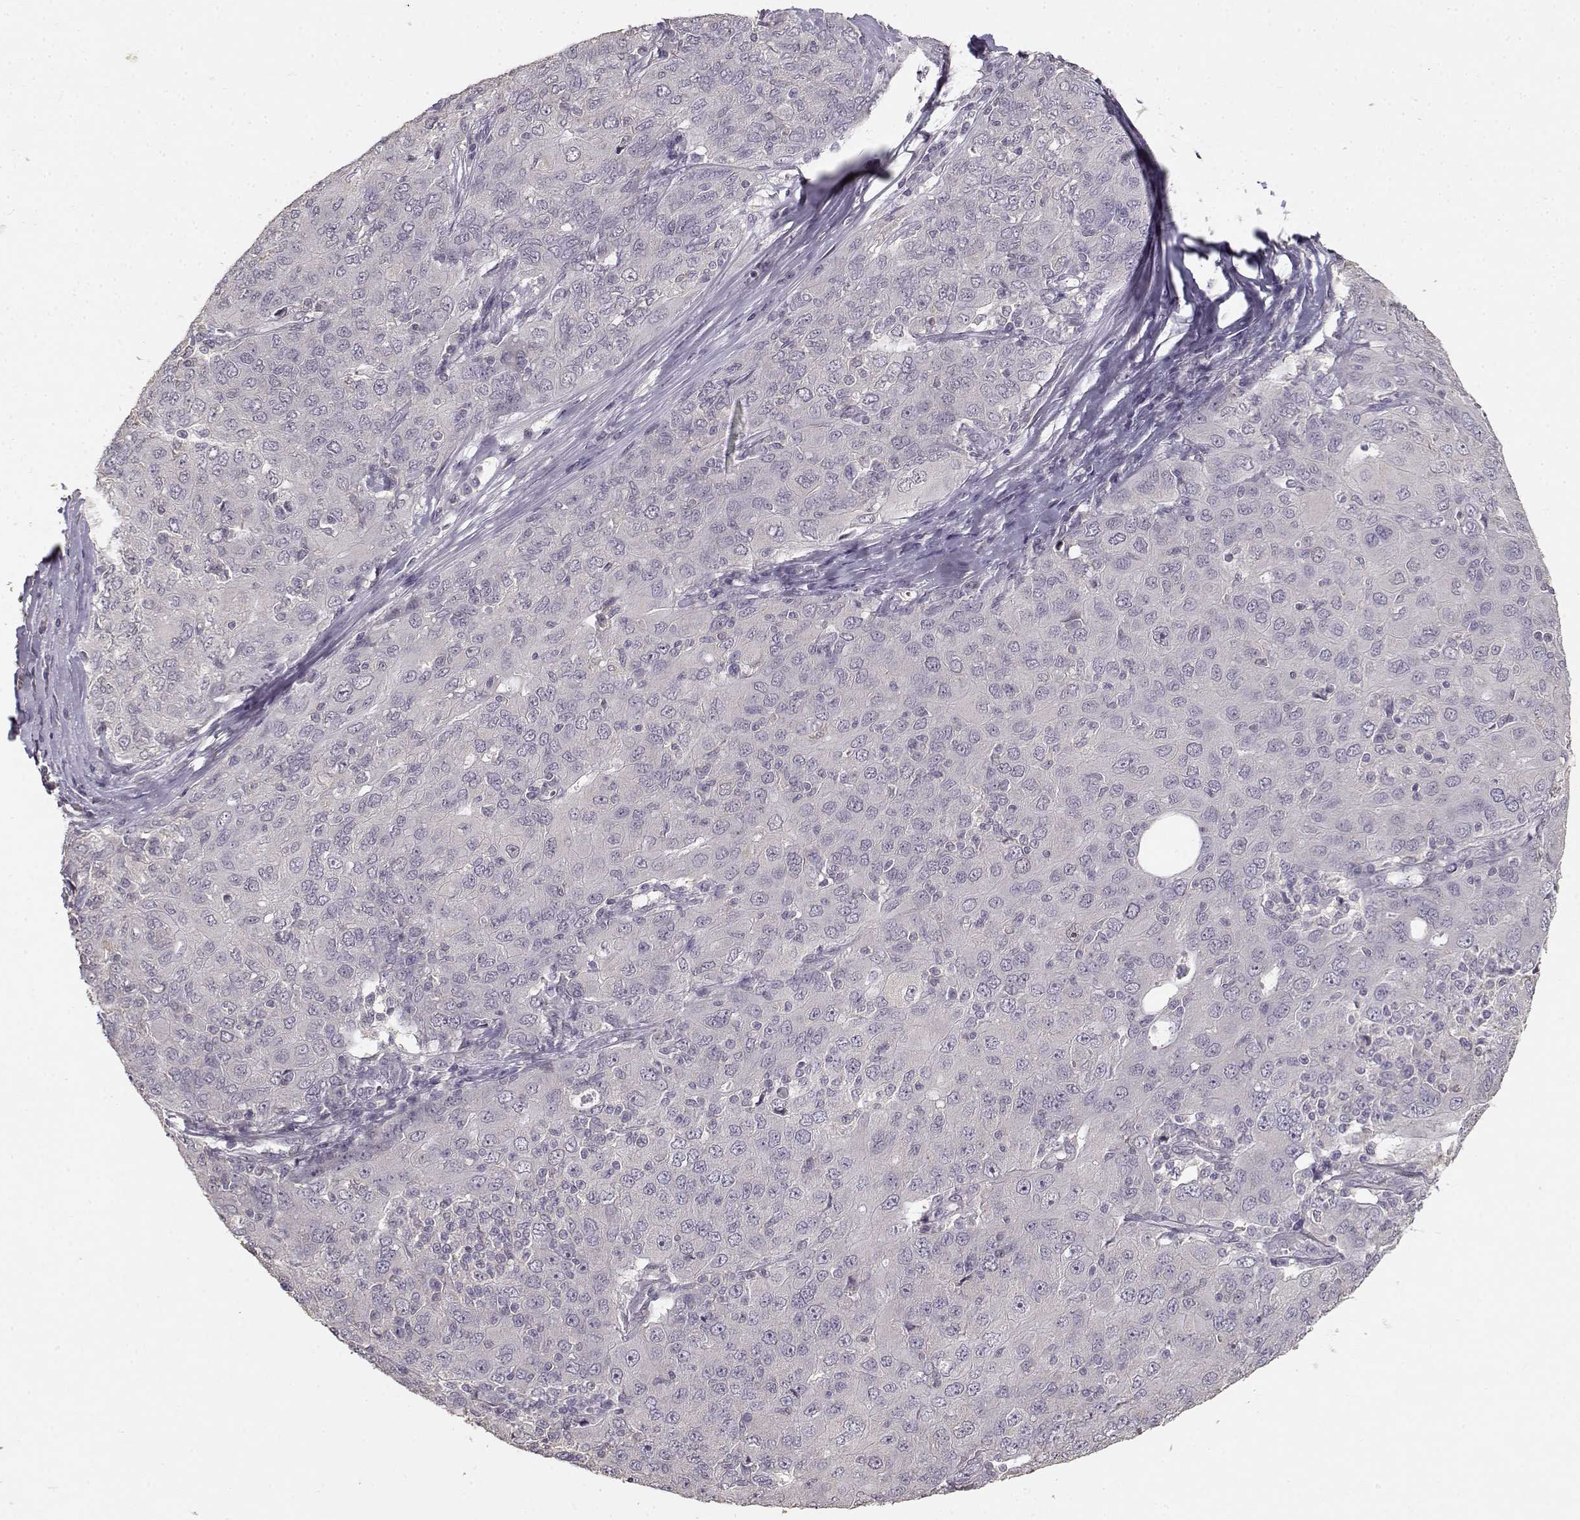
{"staining": {"intensity": "negative", "quantity": "none", "location": "none"}, "tissue": "ovarian cancer", "cell_type": "Tumor cells", "image_type": "cancer", "snomed": [{"axis": "morphology", "description": "Carcinoma, endometroid"}, {"axis": "topography", "description": "Ovary"}], "caption": "This is an IHC photomicrograph of ovarian endometroid carcinoma. There is no expression in tumor cells.", "gene": "UROC1", "patient": {"sex": "female", "age": 50}}